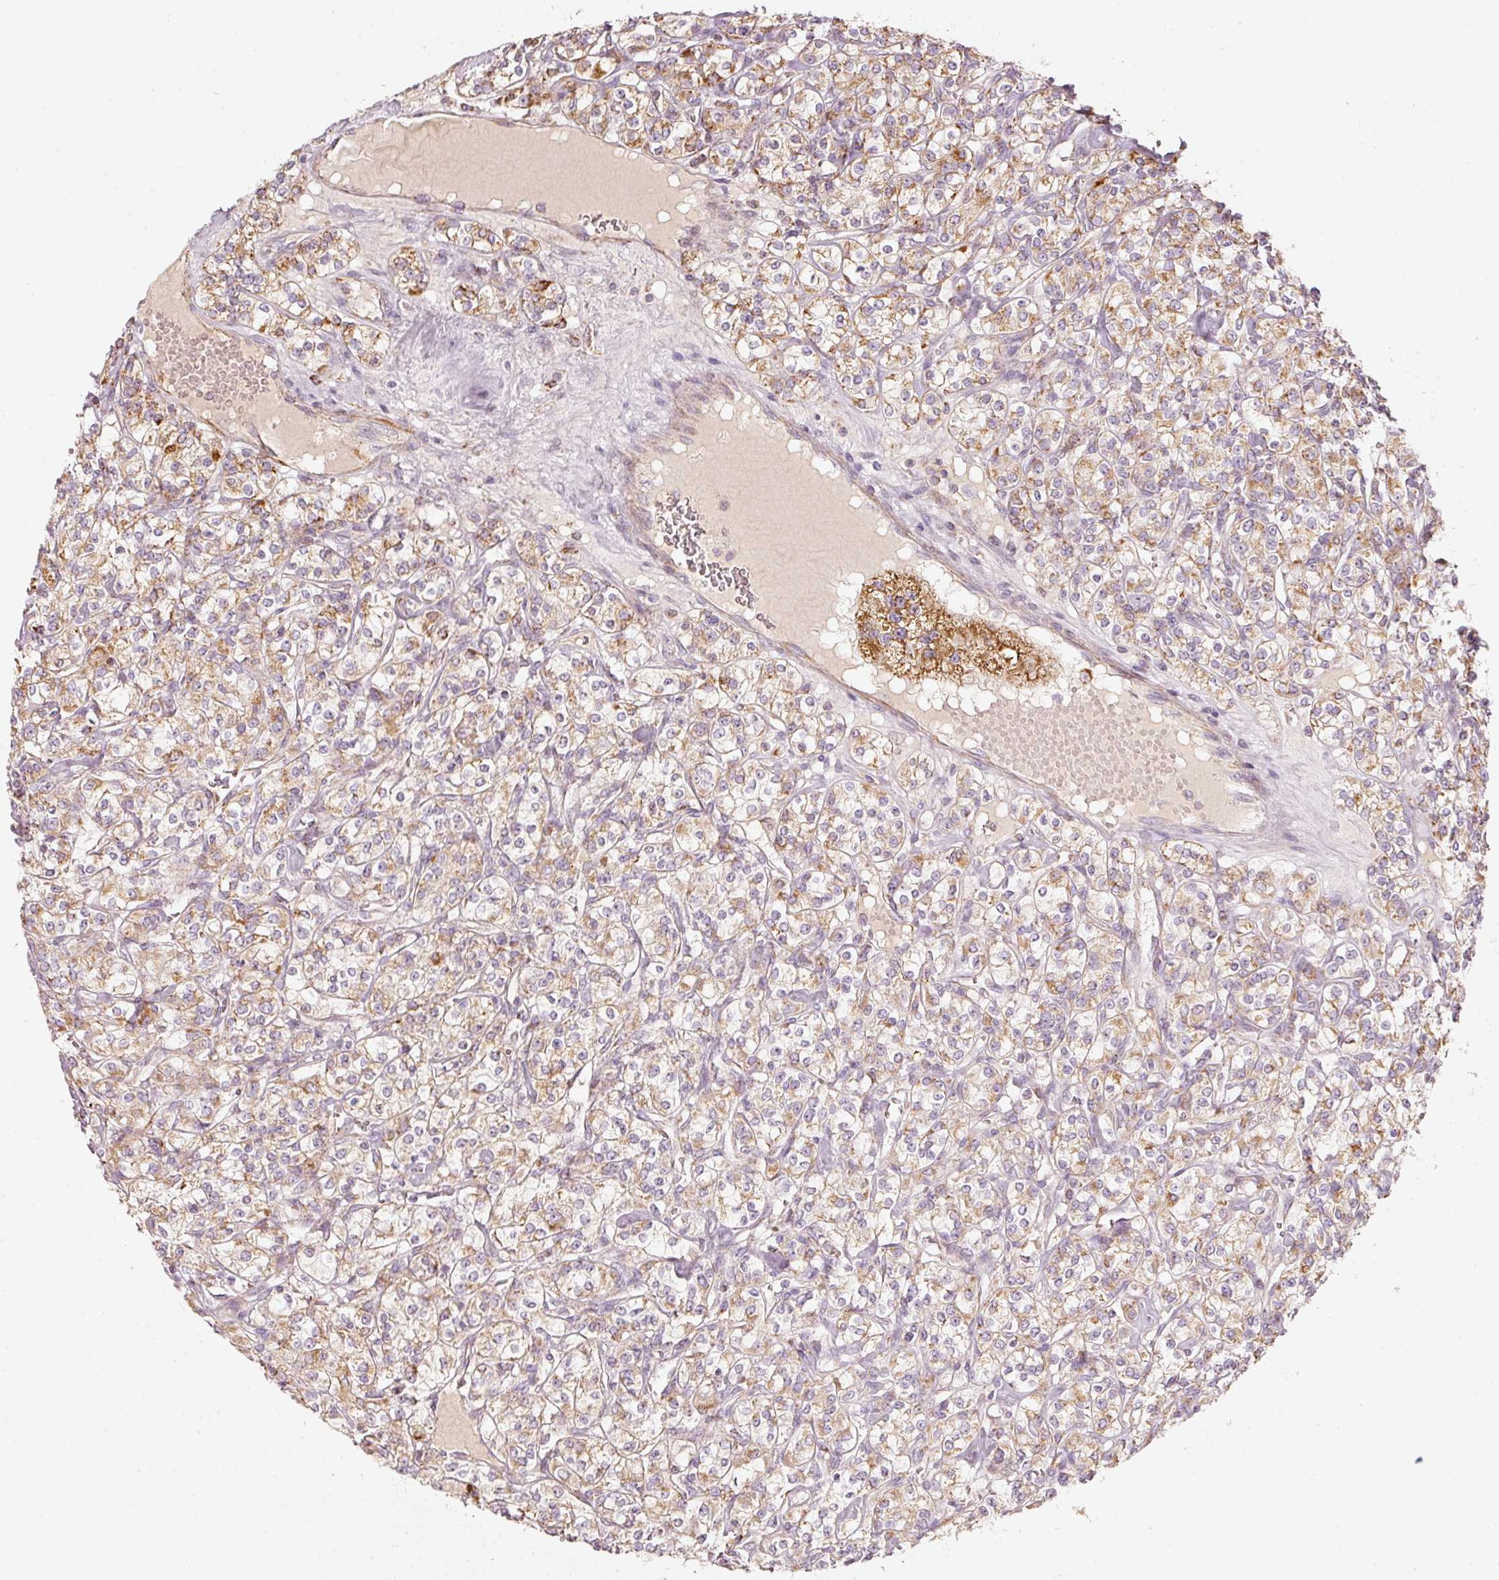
{"staining": {"intensity": "moderate", "quantity": ">75%", "location": "cytoplasmic/membranous"}, "tissue": "renal cancer", "cell_type": "Tumor cells", "image_type": "cancer", "snomed": [{"axis": "morphology", "description": "Adenocarcinoma, NOS"}, {"axis": "topography", "description": "Kidney"}], "caption": "Renal adenocarcinoma tissue reveals moderate cytoplasmic/membranous positivity in approximately >75% of tumor cells, visualized by immunohistochemistry. (IHC, brightfield microscopy, high magnification).", "gene": "C17orf98", "patient": {"sex": "male", "age": 77}}